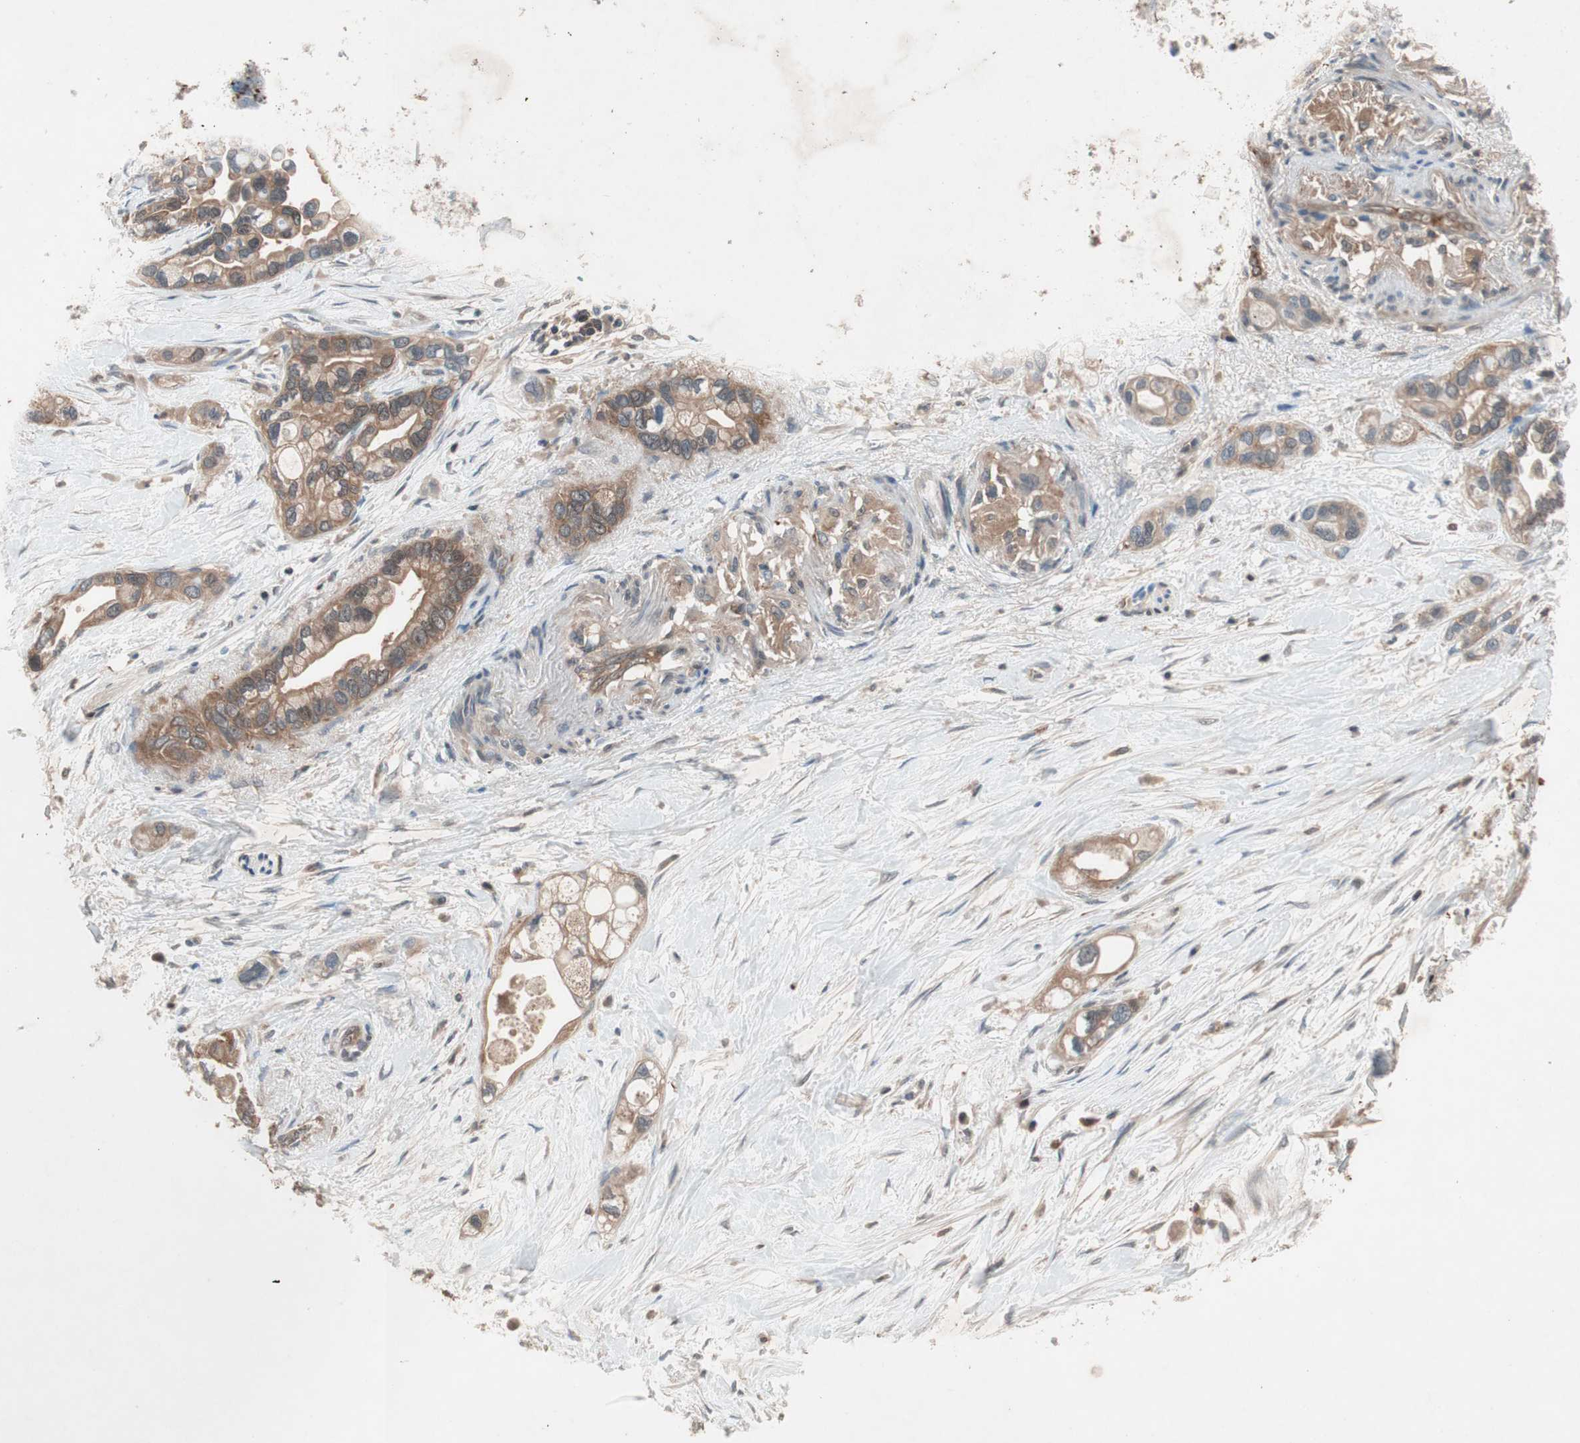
{"staining": {"intensity": "moderate", "quantity": ">75%", "location": "cytoplasmic/membranous"}, "tissue": "pancreatic cancer", "cell_type": "Tumor cells", "image_type": "cancer", "snomed": [{"axis": "morphology", "description": "Adenocarcinoma, NOS"}, {"axis": "topography", "description": "Pancreas"}], "caption": "Approximately >75% of tumor cells in pancreatic adenocarcinoma display moderate cytoplasmic/membranous protein positivity as visualized by brown immunohistochemical staining.", "gene": "GALT", "patient": {"sex": "female", "age": 77}}